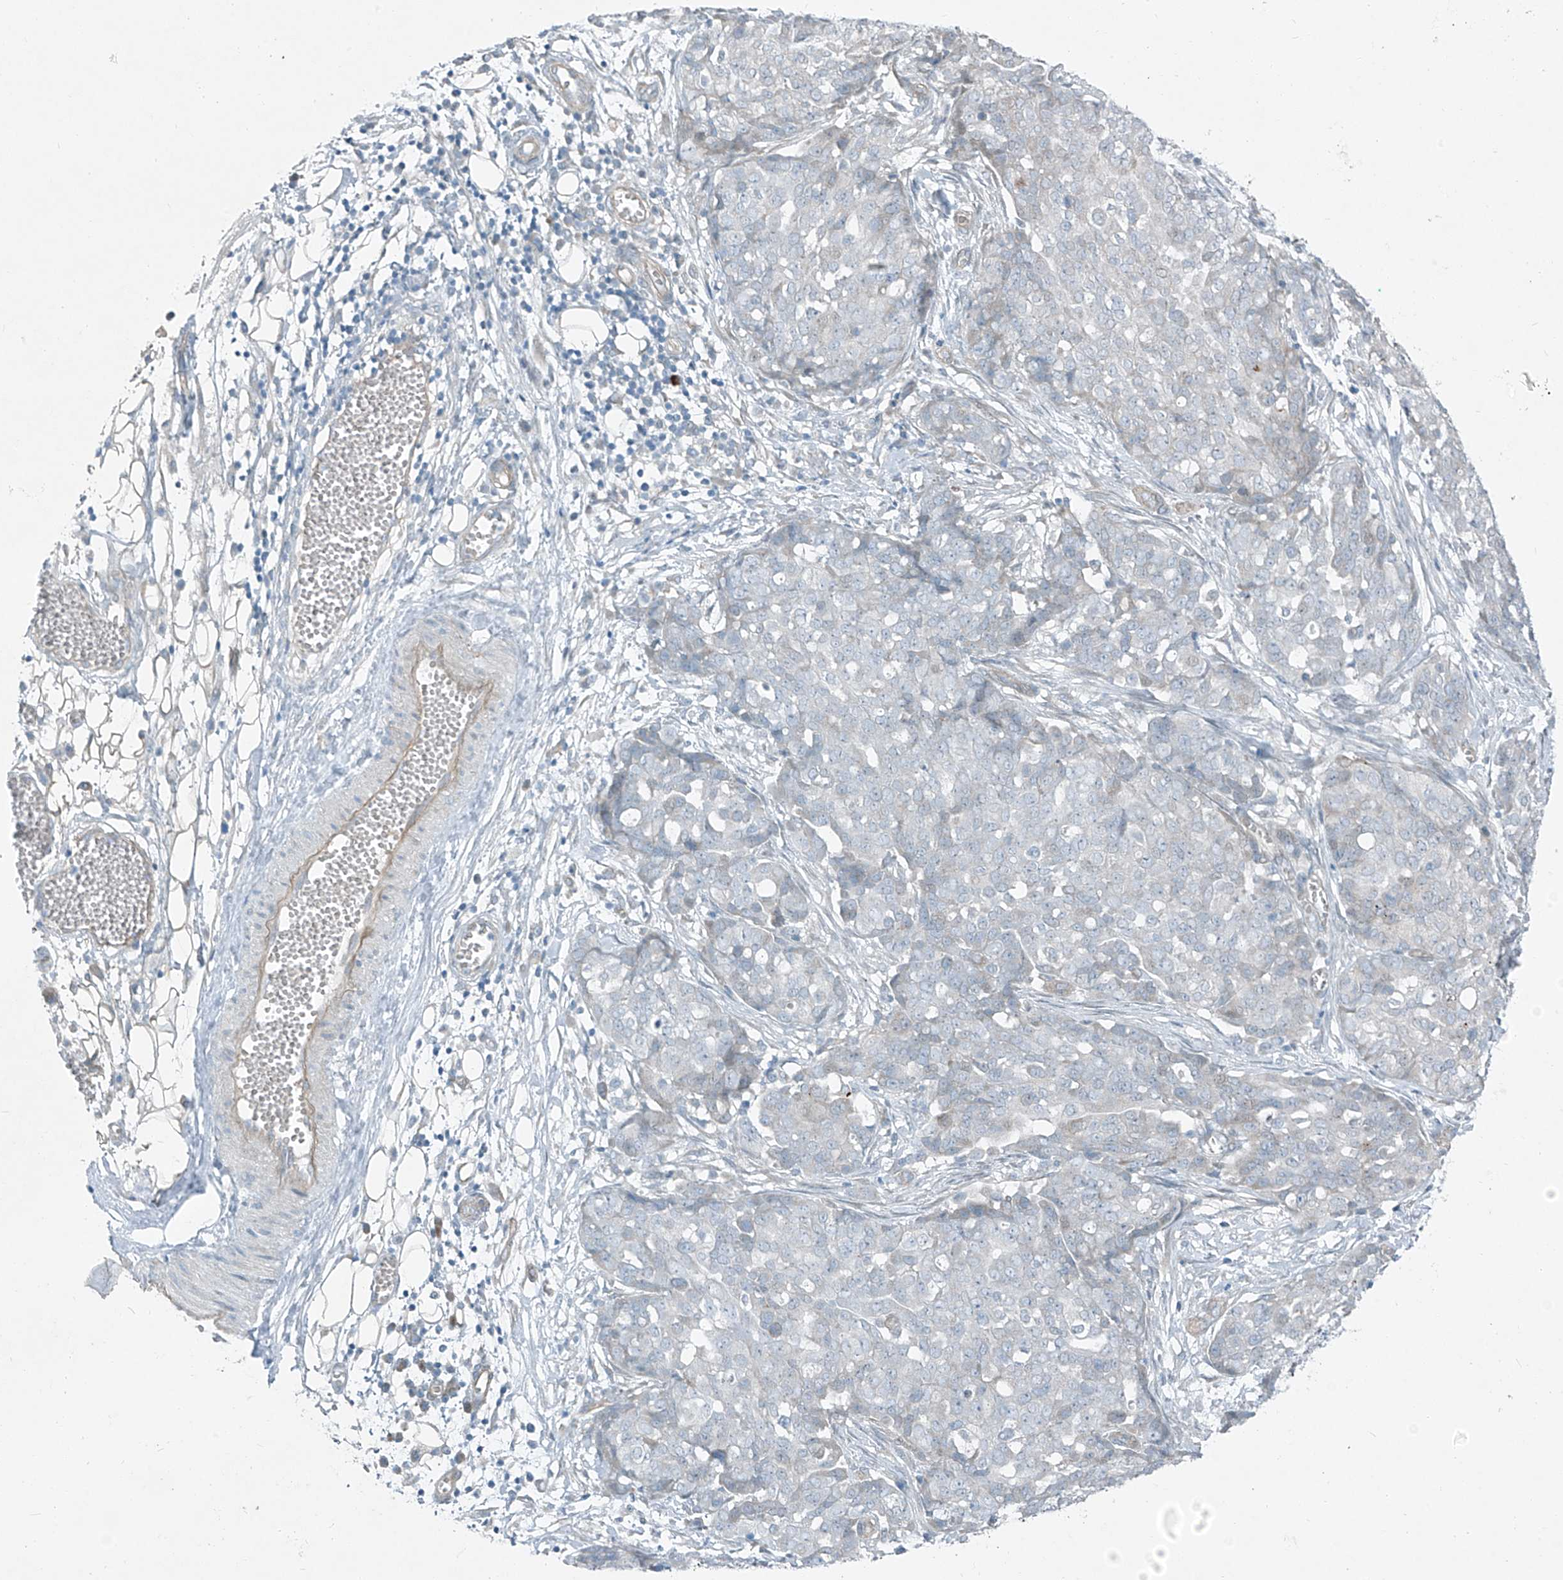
{"staining": {"intensity": "negative", "quantity": "none", "location": "none"}, "tissue": "ovarian cancer", "cell_type": "Tumor cells", "image_type": "cancer", "snomed": [{"axis": "morphology", "description": "Cystadenocarcinoma, serous, NOS"}, {"axis": "topography", "description": "Soft tissue"}, {"axis": "topography", "description": "Ovary"}], "caption": "DAB (3,3'-diaminobenzidine) immunohistochemical staining of ovarian cancer (serous cystadenocarcinoma) reveals no significant expression in tumor cells.", "gene": "TNS2", "patient": {"sex": "female", "age": 57}}